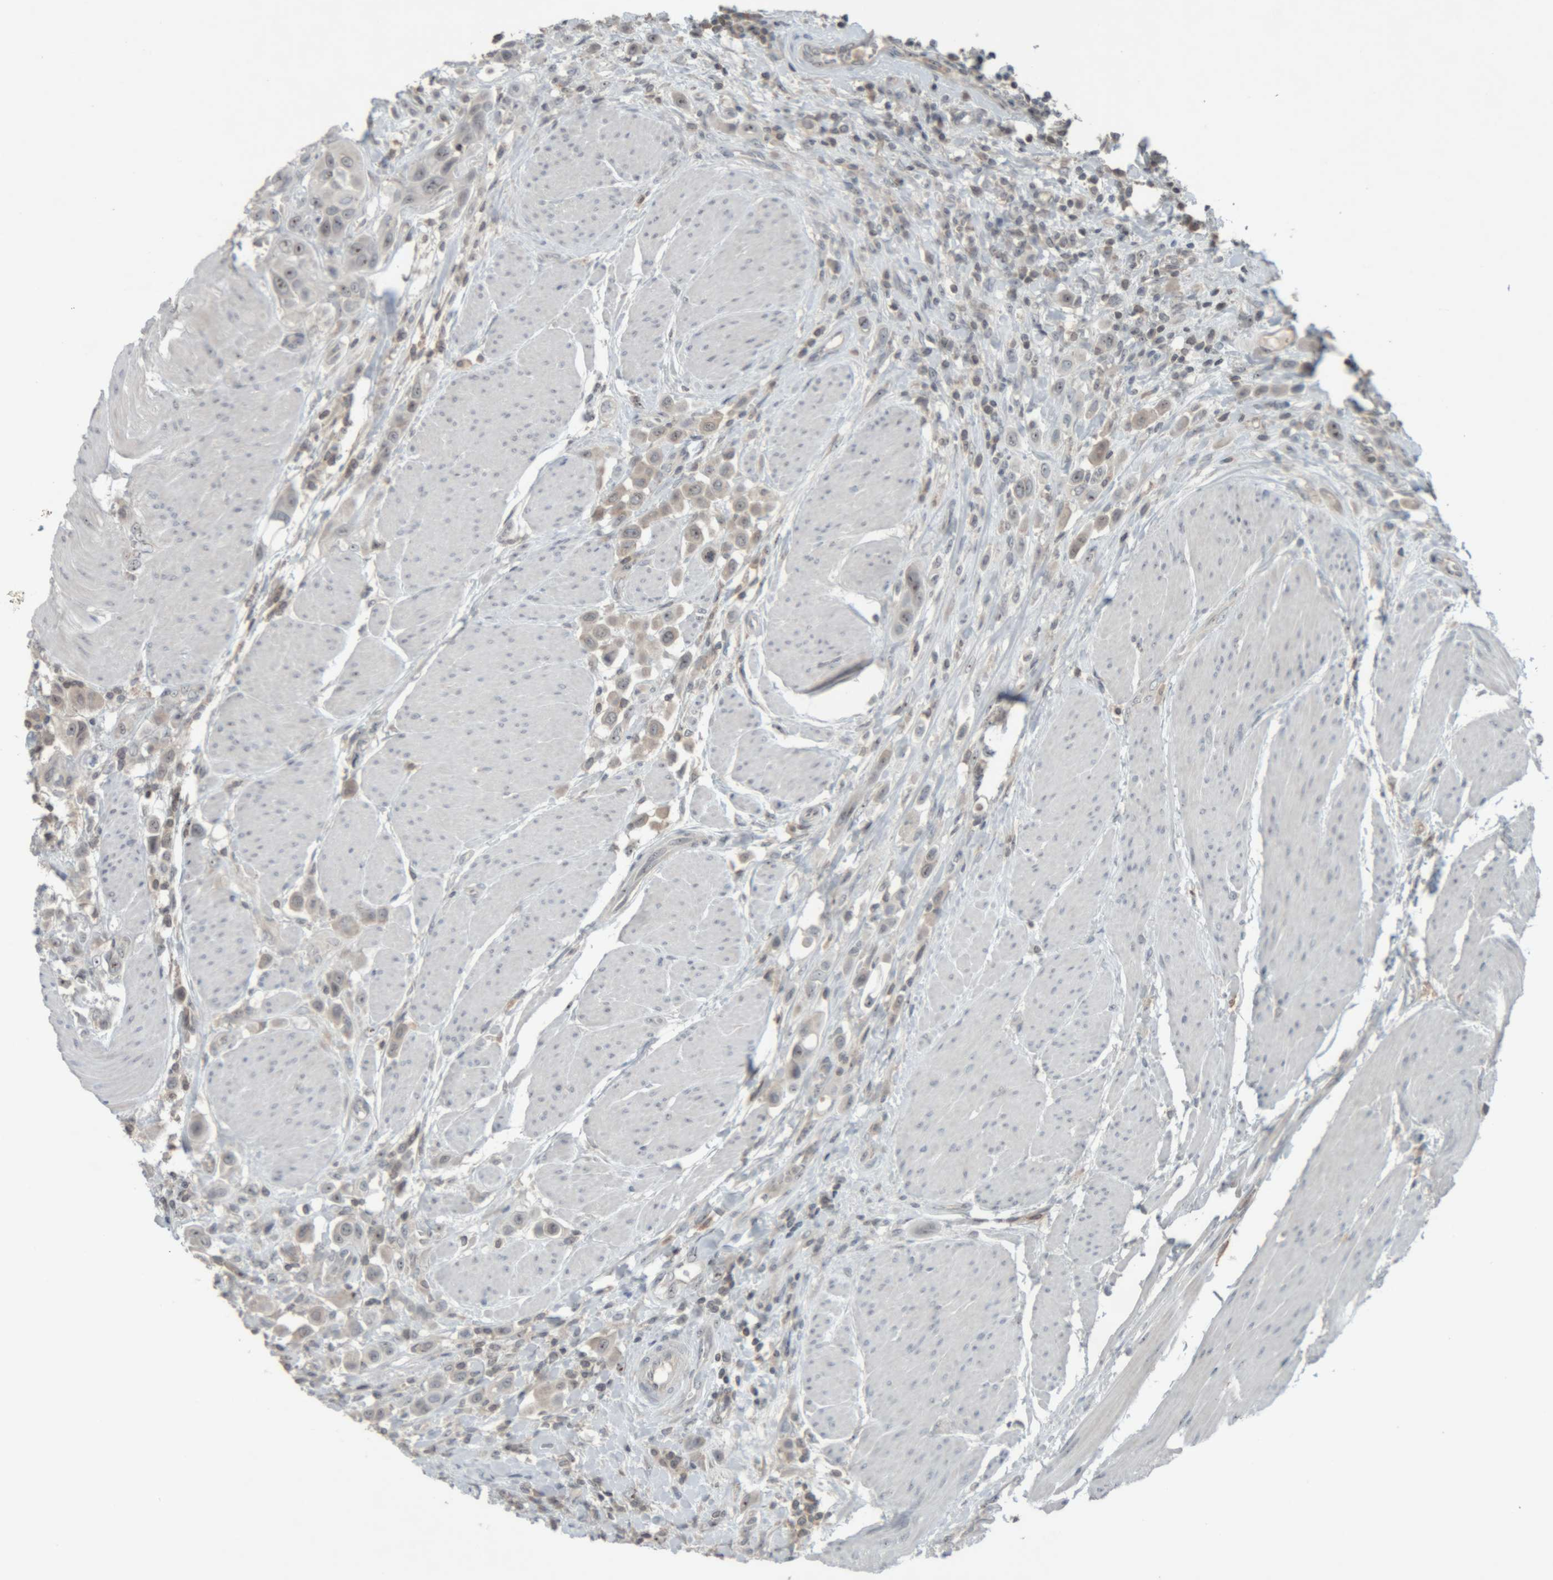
{"staining": {"intensity": "negative", "quantity": "none", "location": "none"}, "tissue": "urothelial cancer", "cell_type": "Tumor cells", "image_type": "cancer", "snomed": [{"axis": "morphology", "description": "Urothelial carcinoma, High grade"}, {"axis": "topography", "description": "Urinary bladder"}], "caption": "Tumor cells are negative for brown protein staining in urothelial cancer.", "gene": "RPF1", "patient": {"sex": "male", "age": 50}}